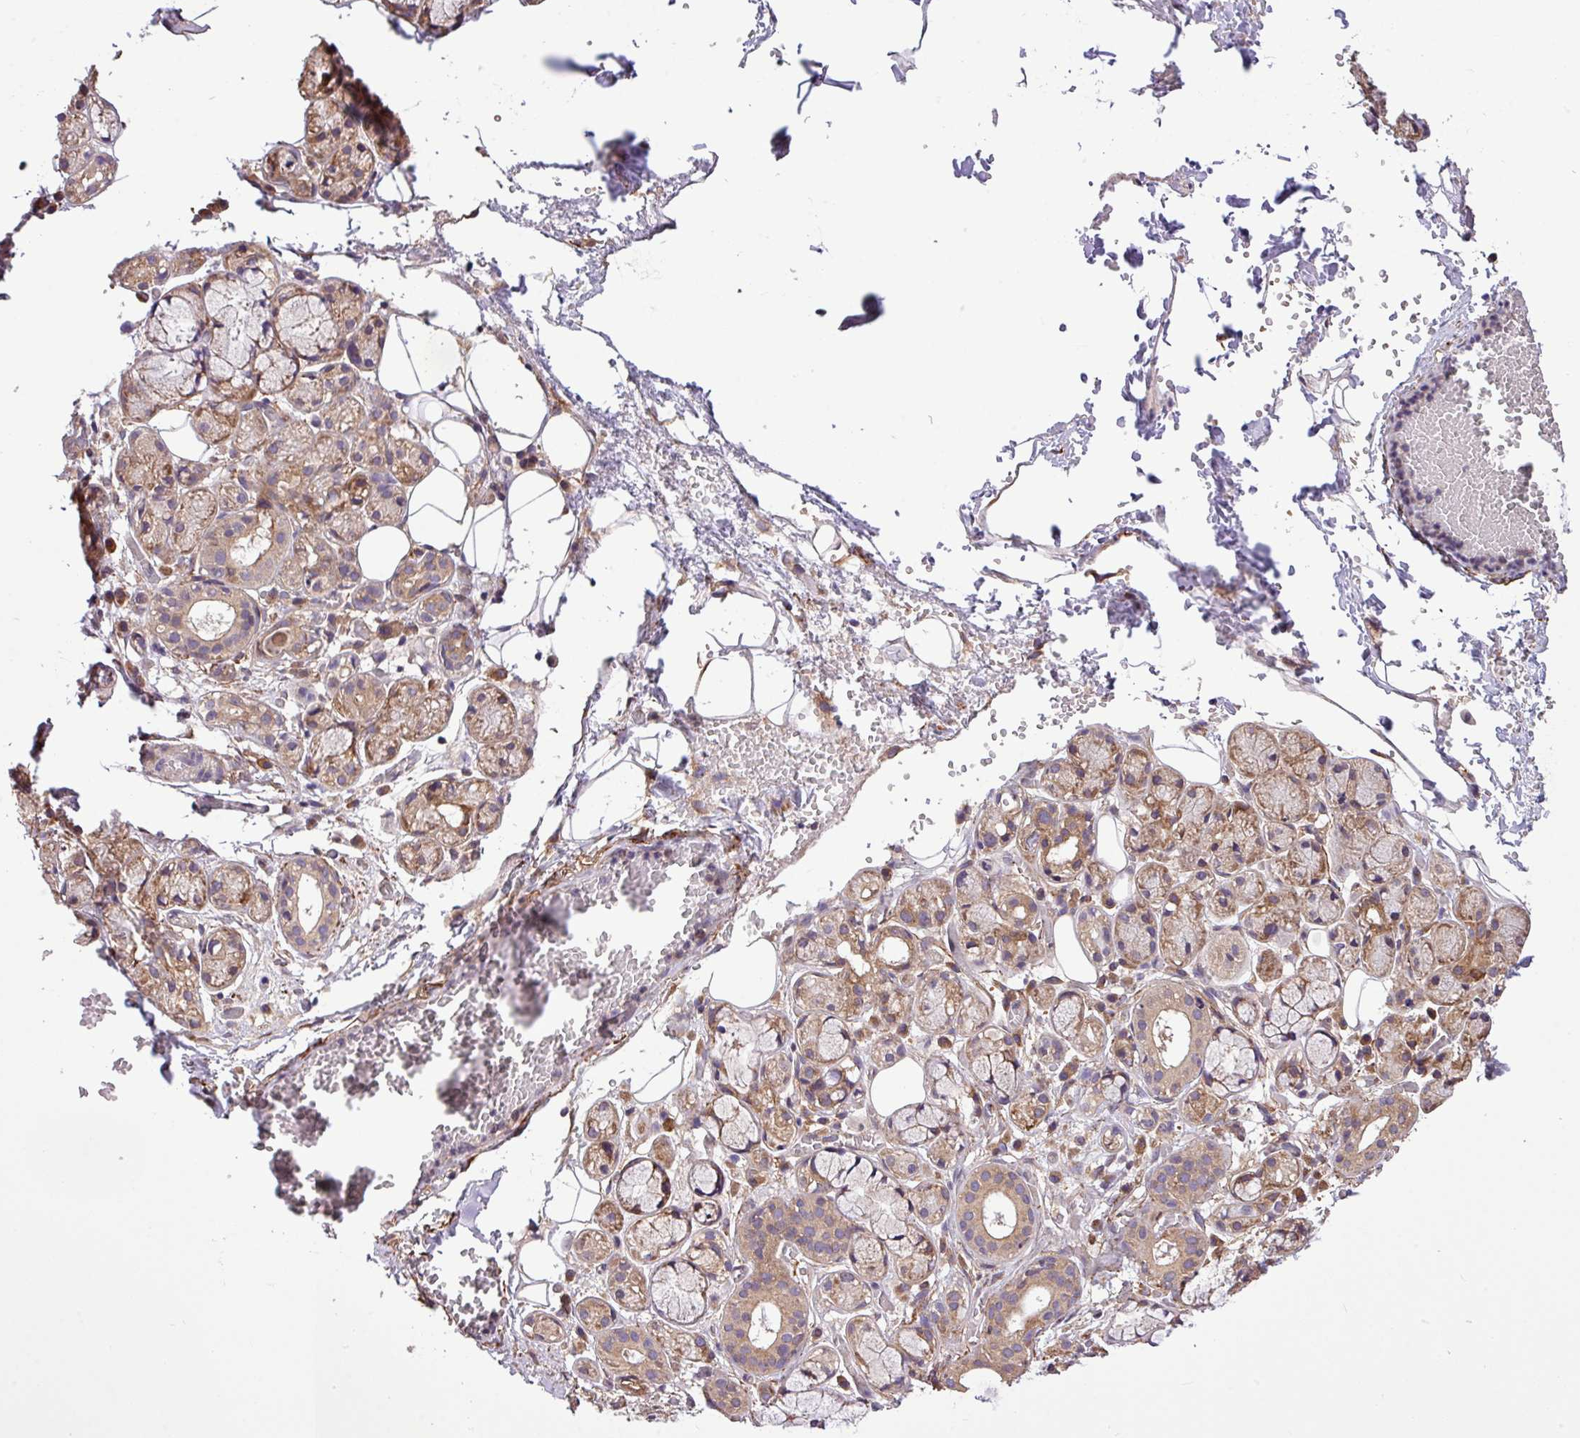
{"staining": {"intensity": "moderate", "quantity": "25%-75%", "location": "cytoplasmic/membranous"}, "tissue": "salivary gland", "cell_type": "Glandular cells", "image_type": "normal", "snomed": [{"axis": "morphology", "description": "Normal tissue, NOS"}, {"axis": "topography", "description": "Salivary gland"}], "caption": "Benign salivary gland was stained to show a protein in brown. There is medium levels of moderate cytoplasmic/membranous staining in approximately 25%-75% of glandular cells.", "gene": "MEGF6", "patient": {"sex": "male", "age": 82}}